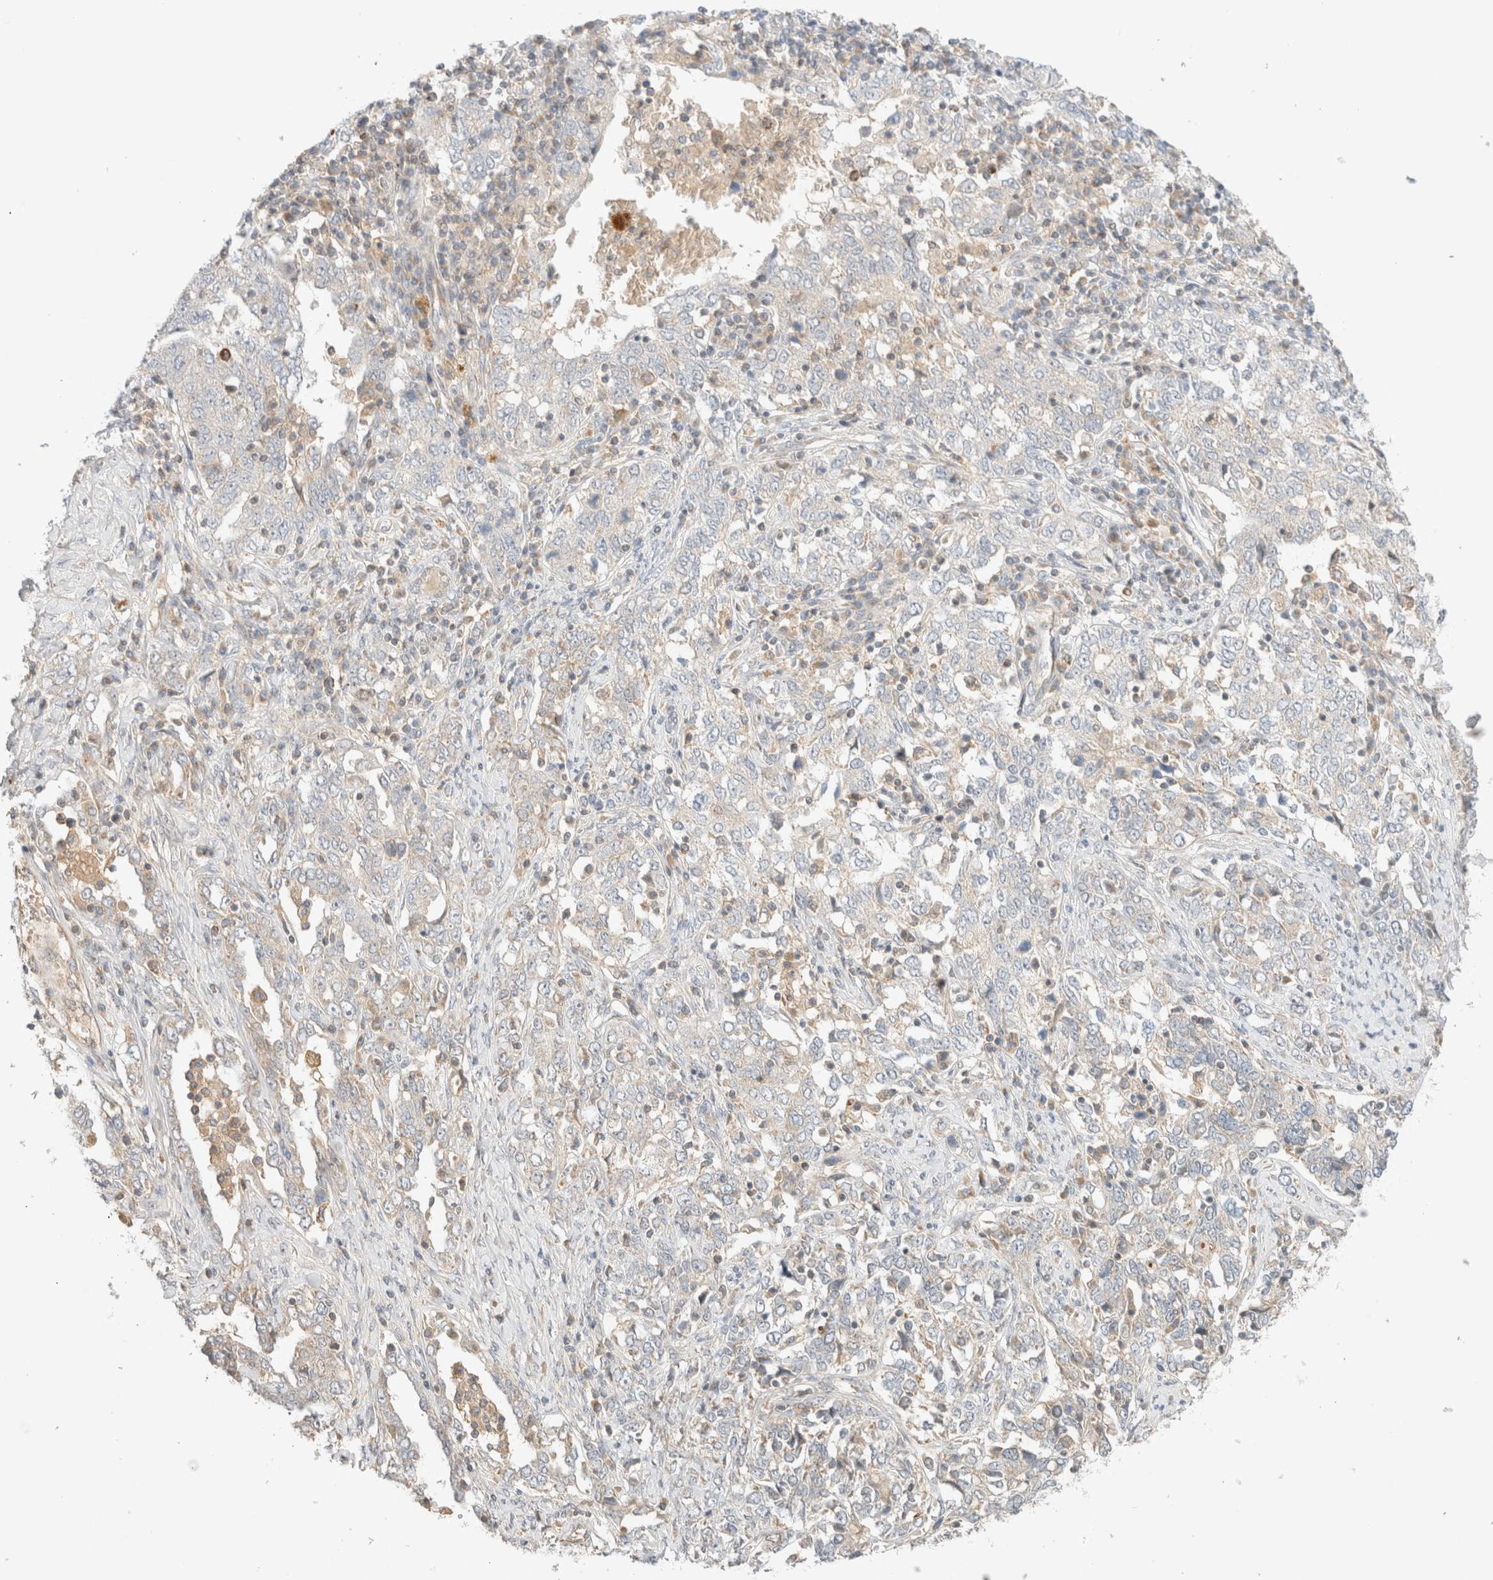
{"staining": {"intensity": "negative", "quantity": "none", "location": "none"}, "tissue": "ovarian cancer", "cell_type": "Tumor cells", "image_type": "cancer", "snomed": [{"axis": "morphology", "description": "Carcinoma, endometroid"}, {"axis": "topography", "description": "Ovary"}], "caption": "Protein analysis of endometroid carcinoma (ovarian) reveals no significant staining in tumor cells.", "gene": "MRM3", "patient": {"sex": "female", "age": 62}}